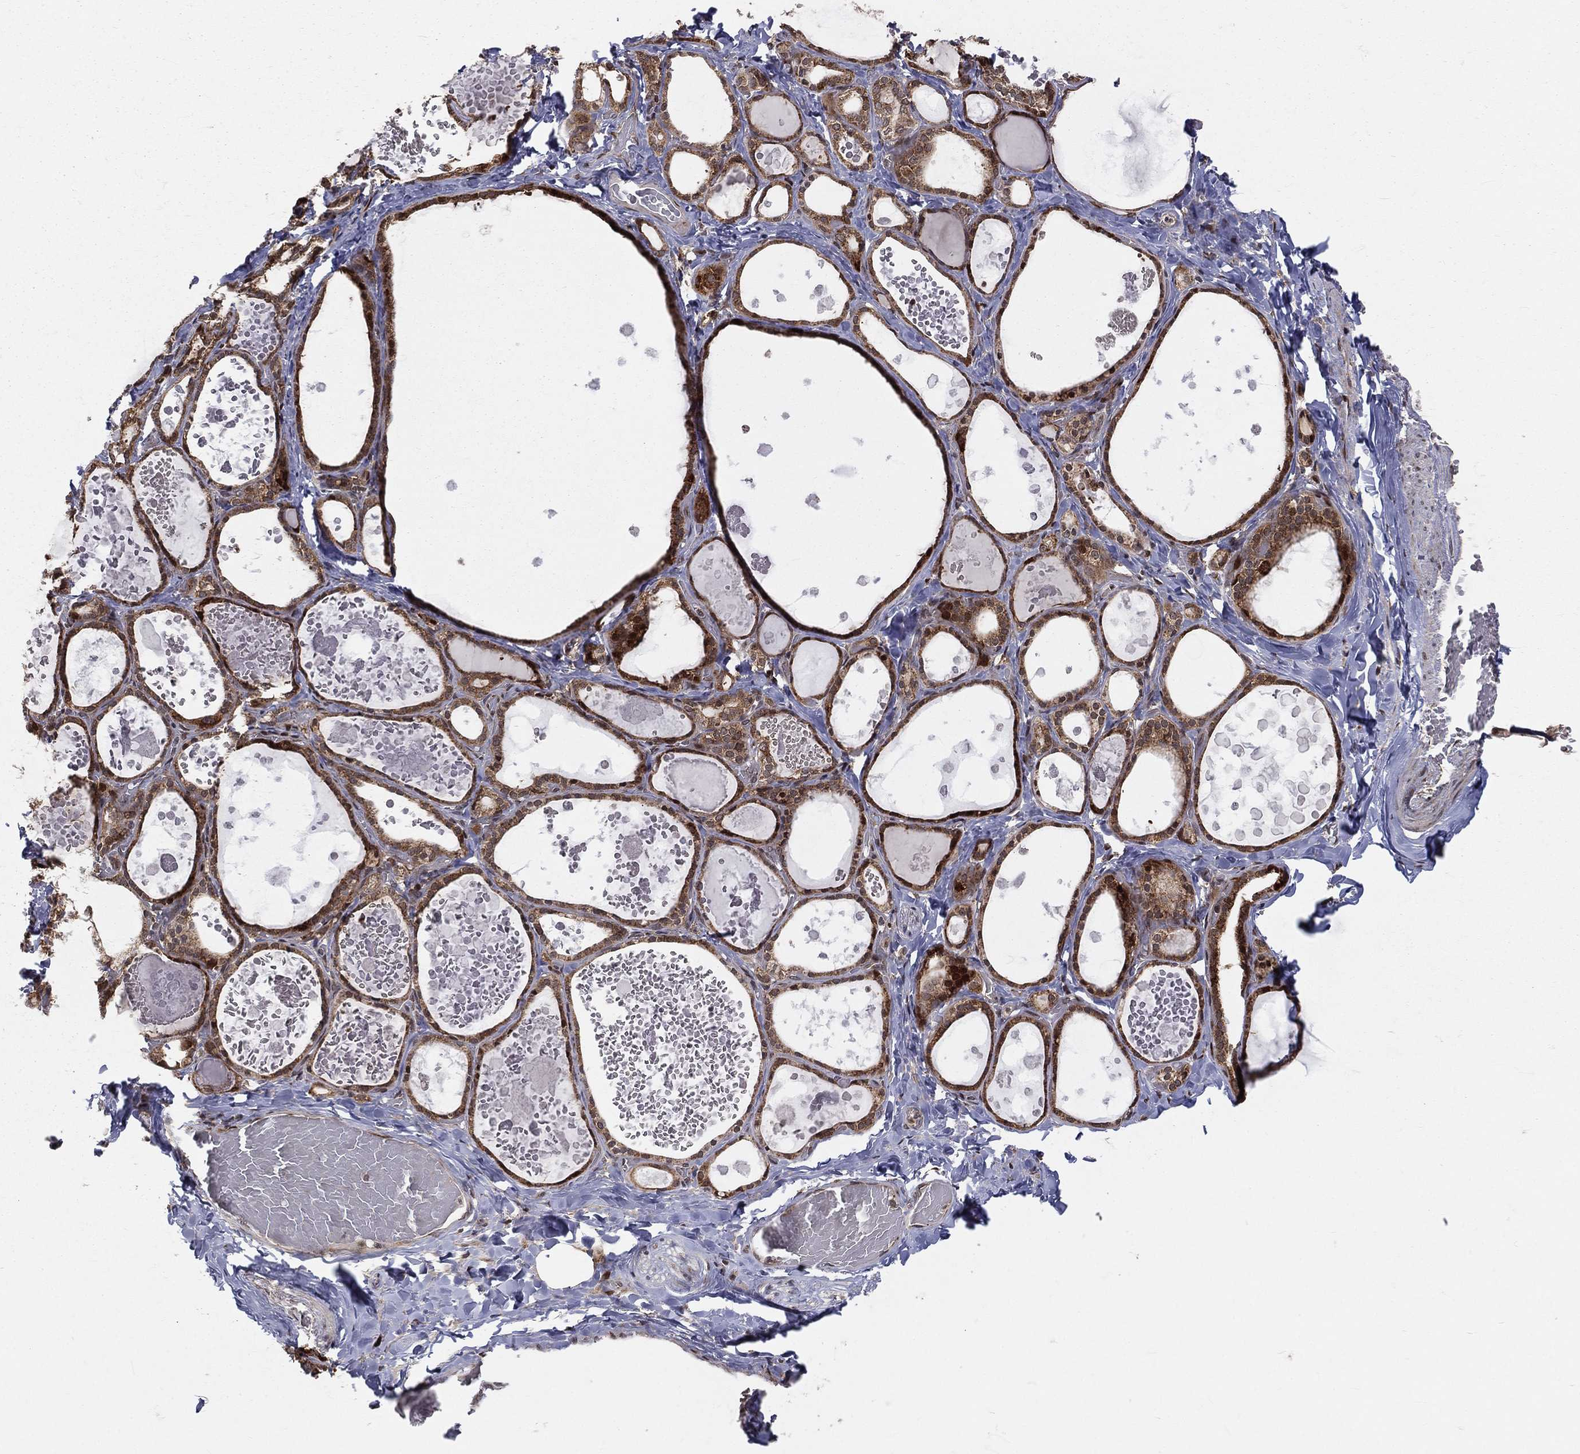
{"staining": {"intensity": "moderate", "quantity": ">75%", "location": "cytoplasmic/membranous"}, "tissue": "thyroid gland", "cell_type": "Glandular cells", "image_type": "normal", "snomed": [{"axis": "morphology", "description": "Normal tissue, NOS"}, {"axis": "topography", "description": "Thyroid gland"}], "caption": "Benign thyroid gland was stained to show a protein in brown. There is medium levels of moderate cytoplasmic/membranous positivity in about >75% of glandular cells. The protein of interest is shown in brown color, while the nuclei are stained blue.", "gene": "MDM2", "patient": {"sex": "female", "age": 56}}